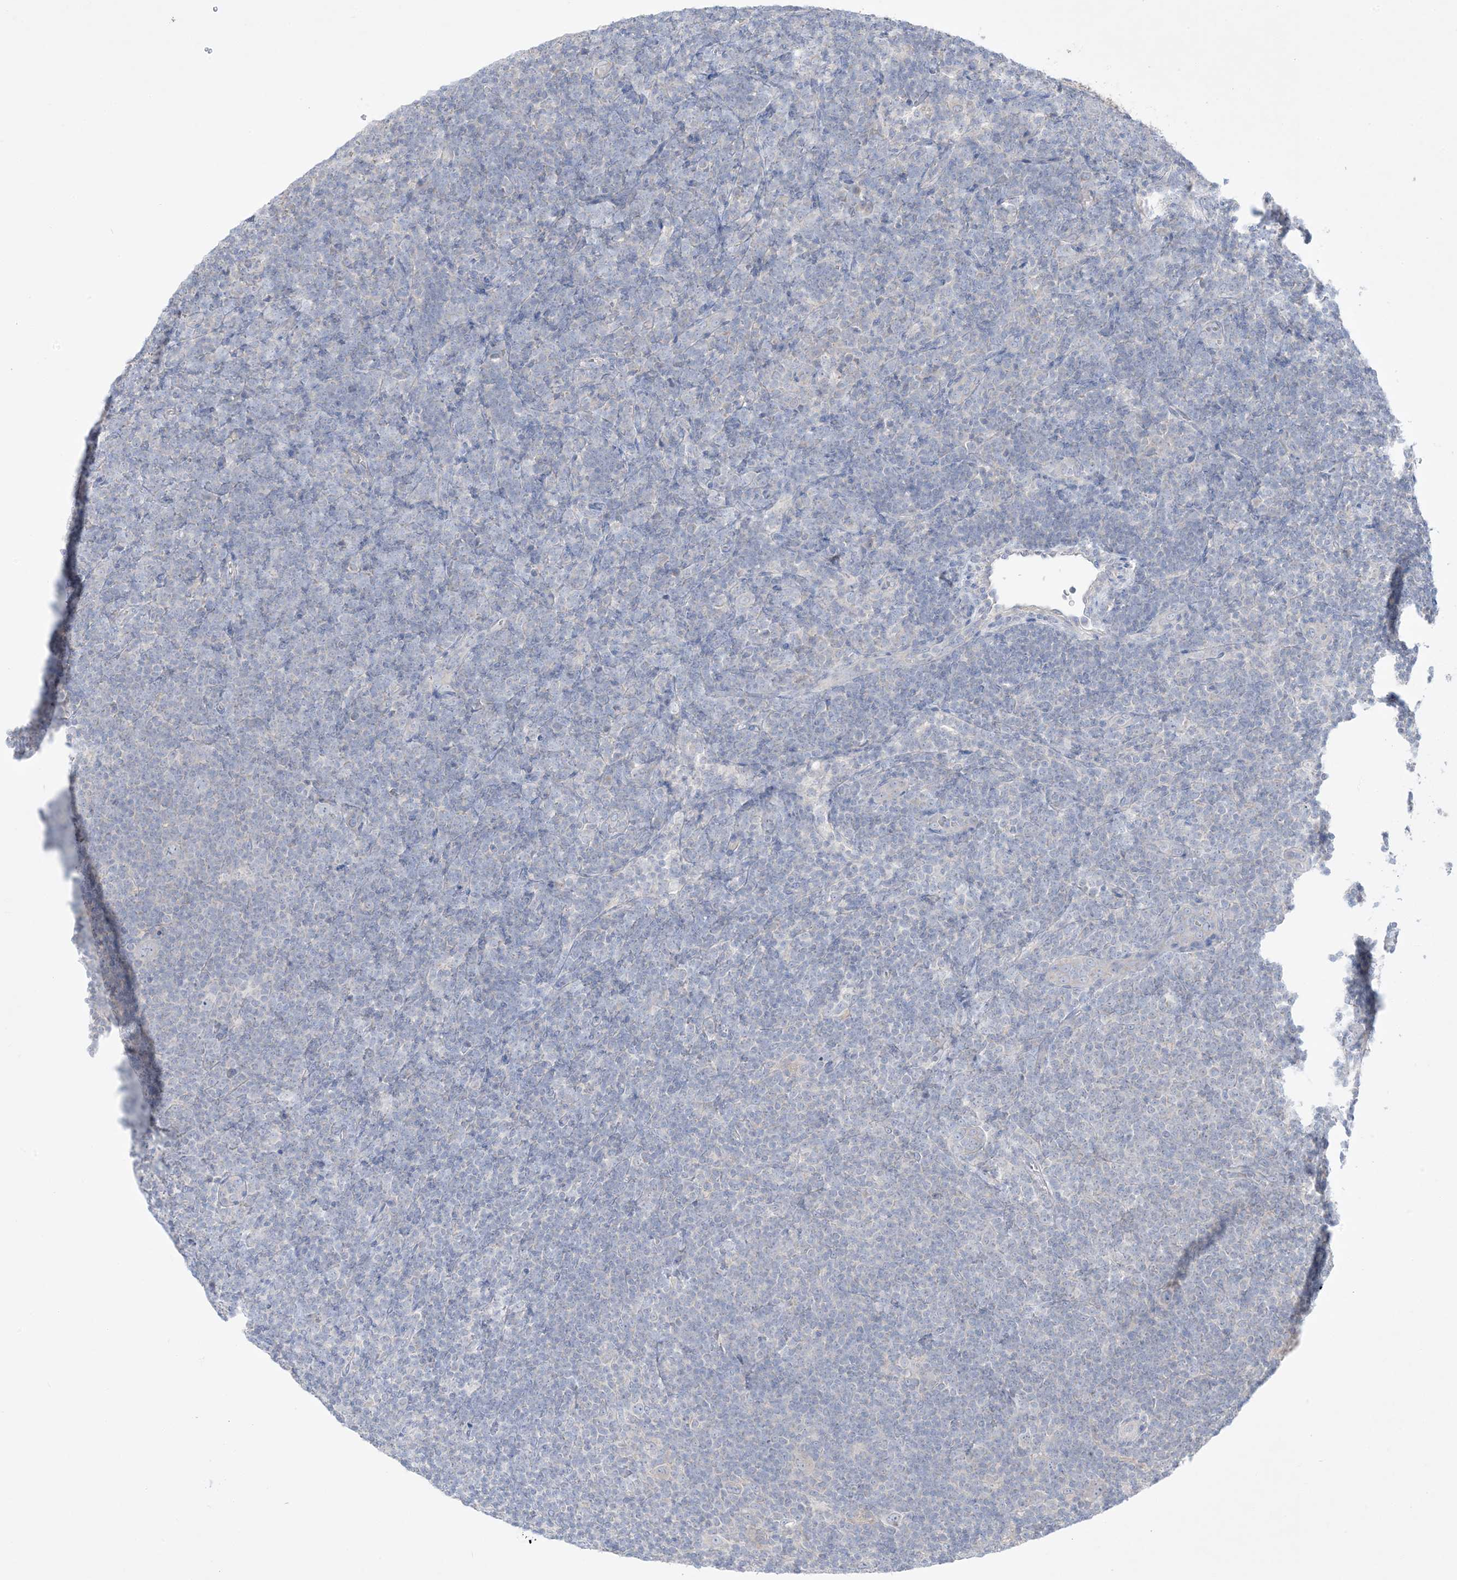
{"staining": {"intensity": "negative", "quantity": "none", "location": "none"}, "tissue": "lymphoma", "cell_type": "Tumor cells", "image_type": "cancer", "snomed": [{"axis": "morphology", "description": "Hodgkin's disease, NOS"}, {"axis": "topography", "description": "Lymph node"}], "caption": "A histopathology image of lymphoma stained for a protein displays no brown staining in tumor cells.", "gene": "FAM184A", "patient": {"sex": "female", "age": 57}}